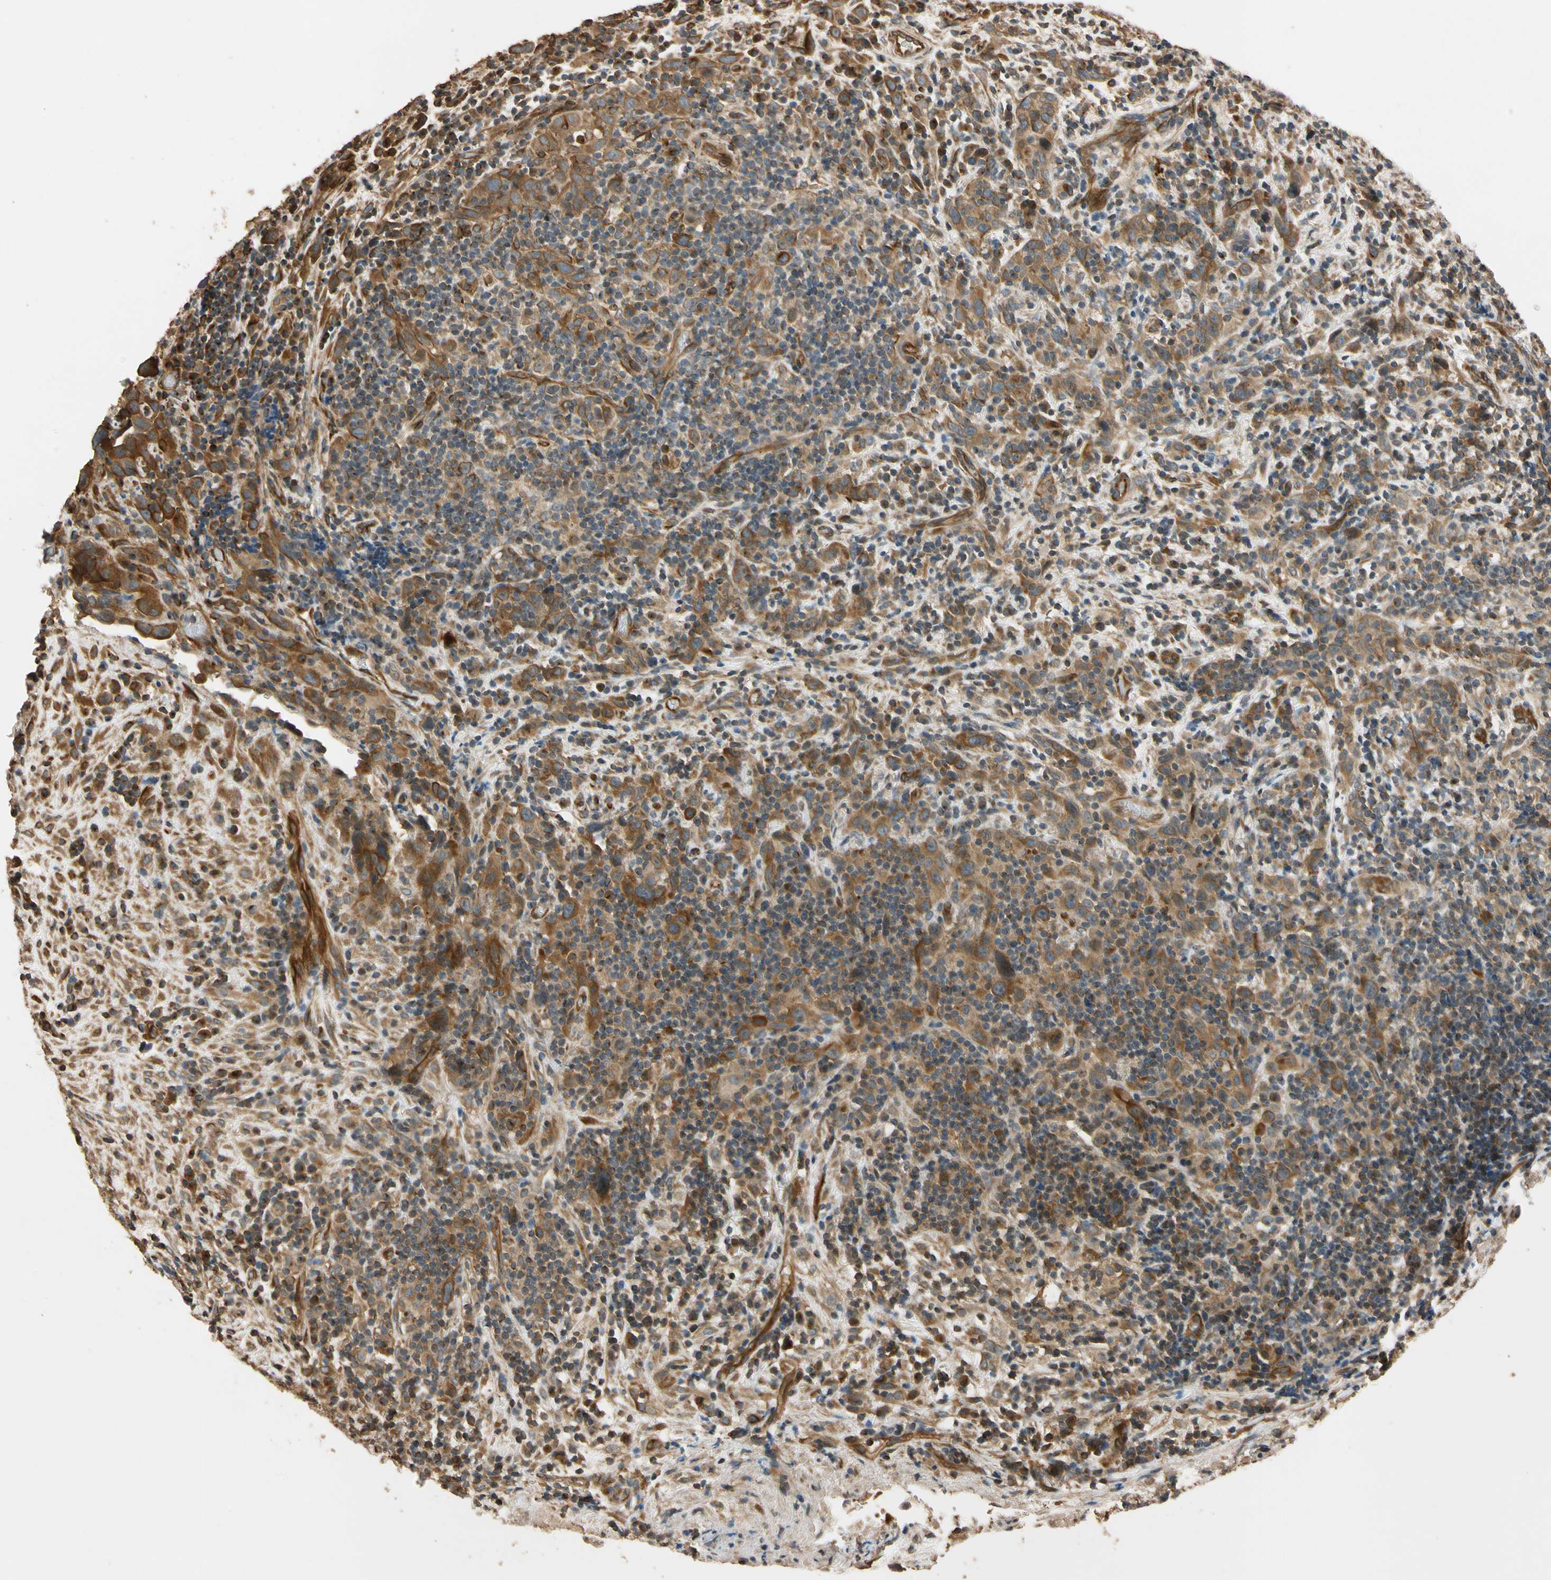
{"staining": {"intensity": "strong", "quantity": ">75%", "location": "cytoplasmic/membranous"}, "tissue": "urothelial cancer", "cell_type": "Tumor cells", "image_type": "cancer", "snomed": [{"axis": "morphology", "description": "Urothelial carcinoma, High grade"}, {"axis": "topography", "description": "Urinary bladder"}], "caption": "Strong cytoplasmic/membranous staining for a protein is present in approximately >75% of tumor cells of urothelial carcinoma (high-grade) using IHC.", "gene": "MGRN1", "patient": {"sex": "male", "age": 61}}